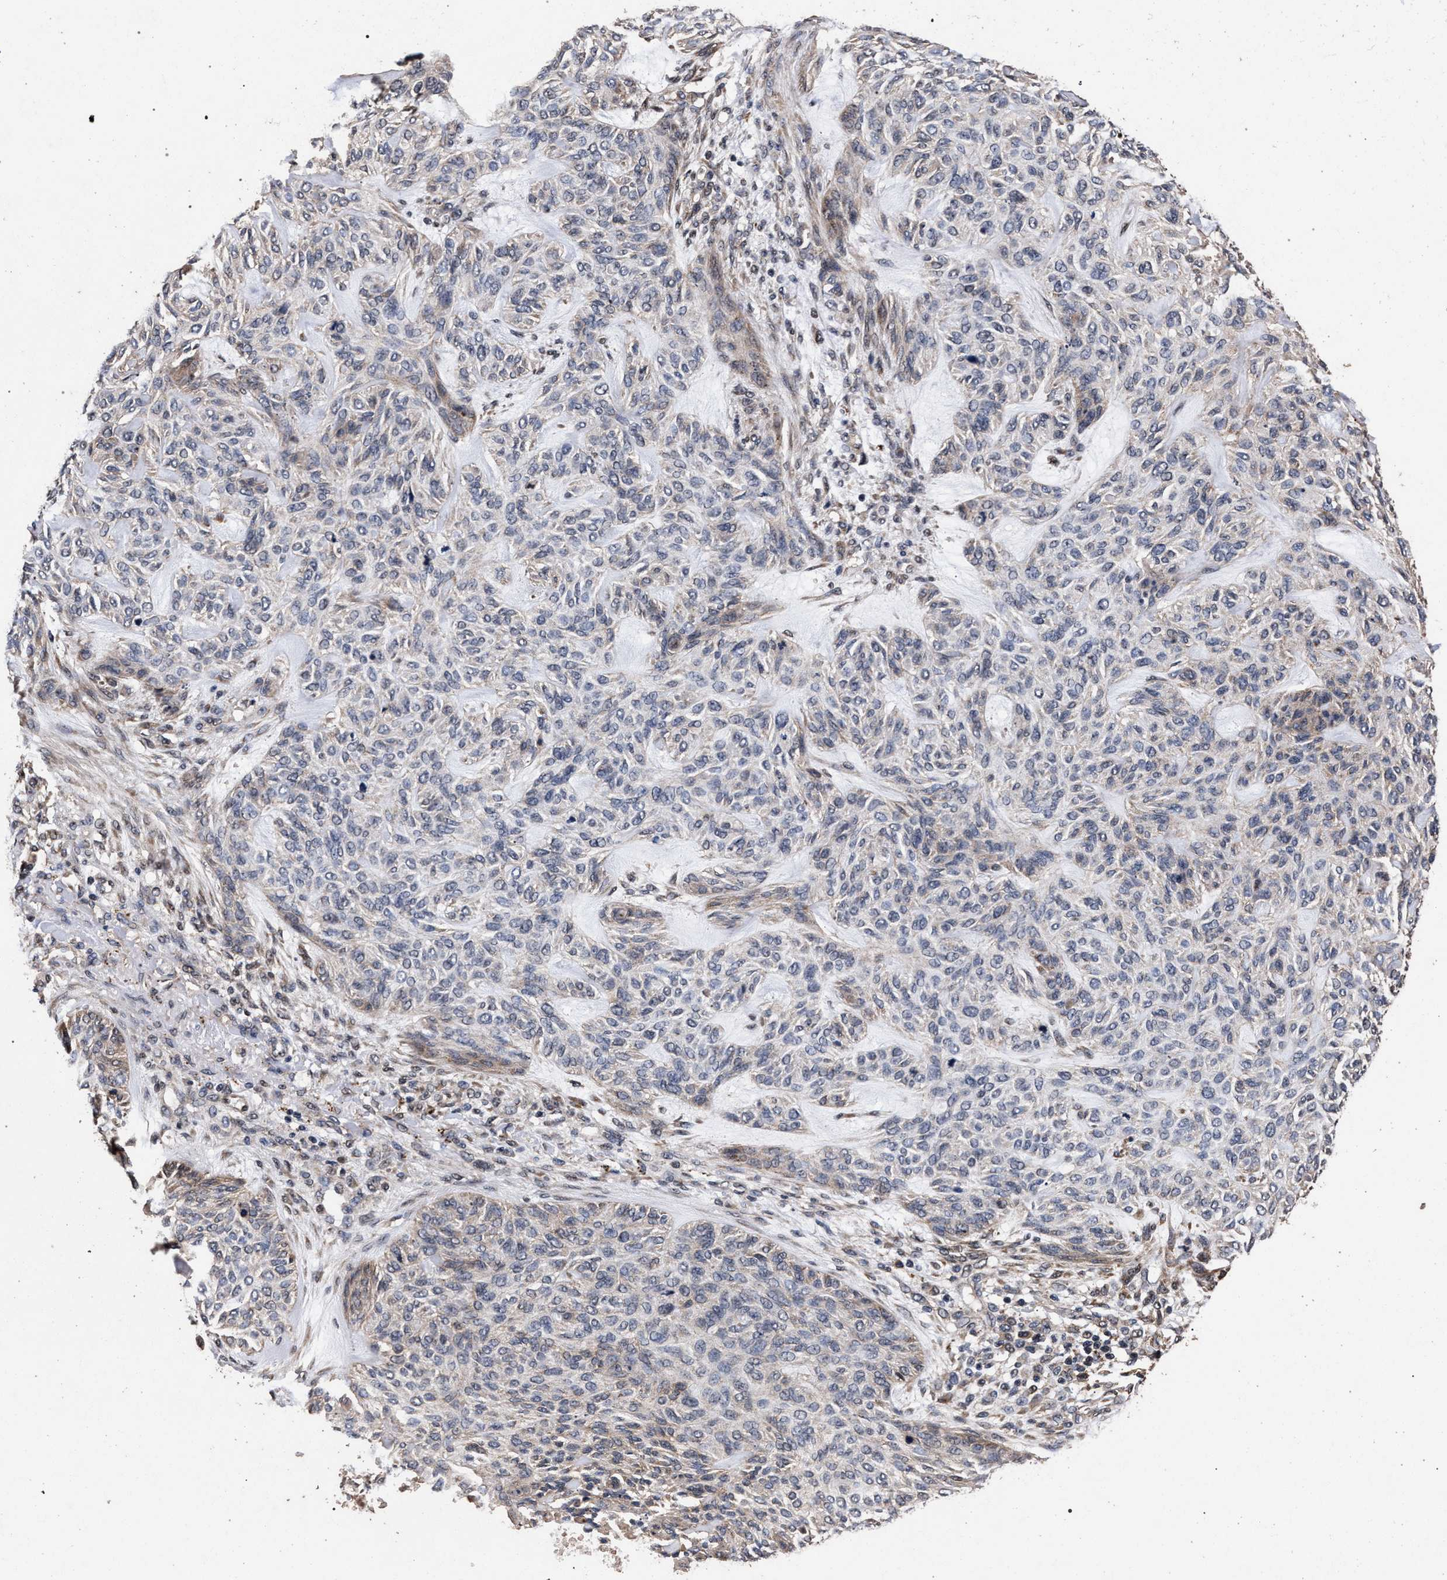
{"staining": {"intensity": "weak", "quantity": "<25%", "location": "cytoplasmic/membranous"}, "tissue": "skin cancer", "cell_type": "Tumor cells", "image_type": "cancer", "snomed": [{"axis": "morphology", "description": "Basal cell carcinoma"}, {"axis": "topography", "description": "Skin"}], "caption": "Tumor cells are negative for protein expression in human skin cancer.", "gene": "ACOX1", "patient": {"sex": "male", "age": 55}}